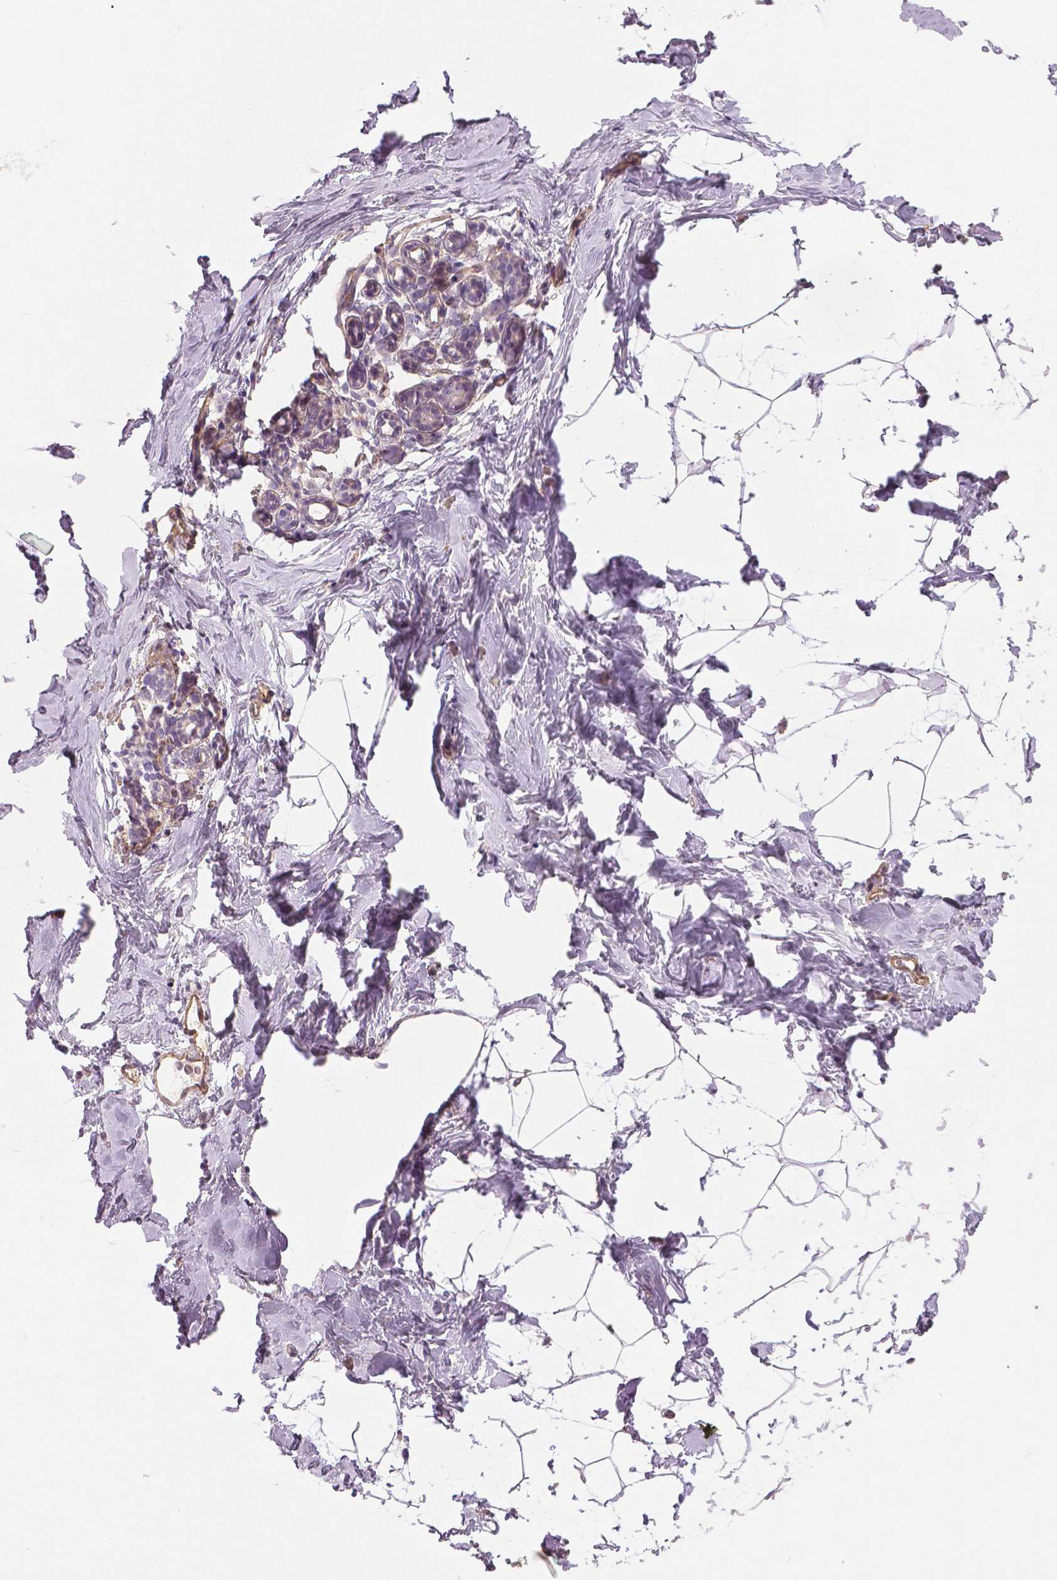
{"staining": {"intensity": "negative", "quantity": "none", "location": "none"}, "tissue": "breast", "cell_type": "Adipocytes", "image_type": "normal", "snomed": [{"axis": "morphology", "description": "Normal tissue, NOS"}, {"axis": "topography", "description": "Breast"}], "caption": "Breast stained for a protein using immunohistochemistry (IHC) exhibits no staining adipocytes.", "gene": "FLT1", "patient": {"sex": "female", "age": 32}}